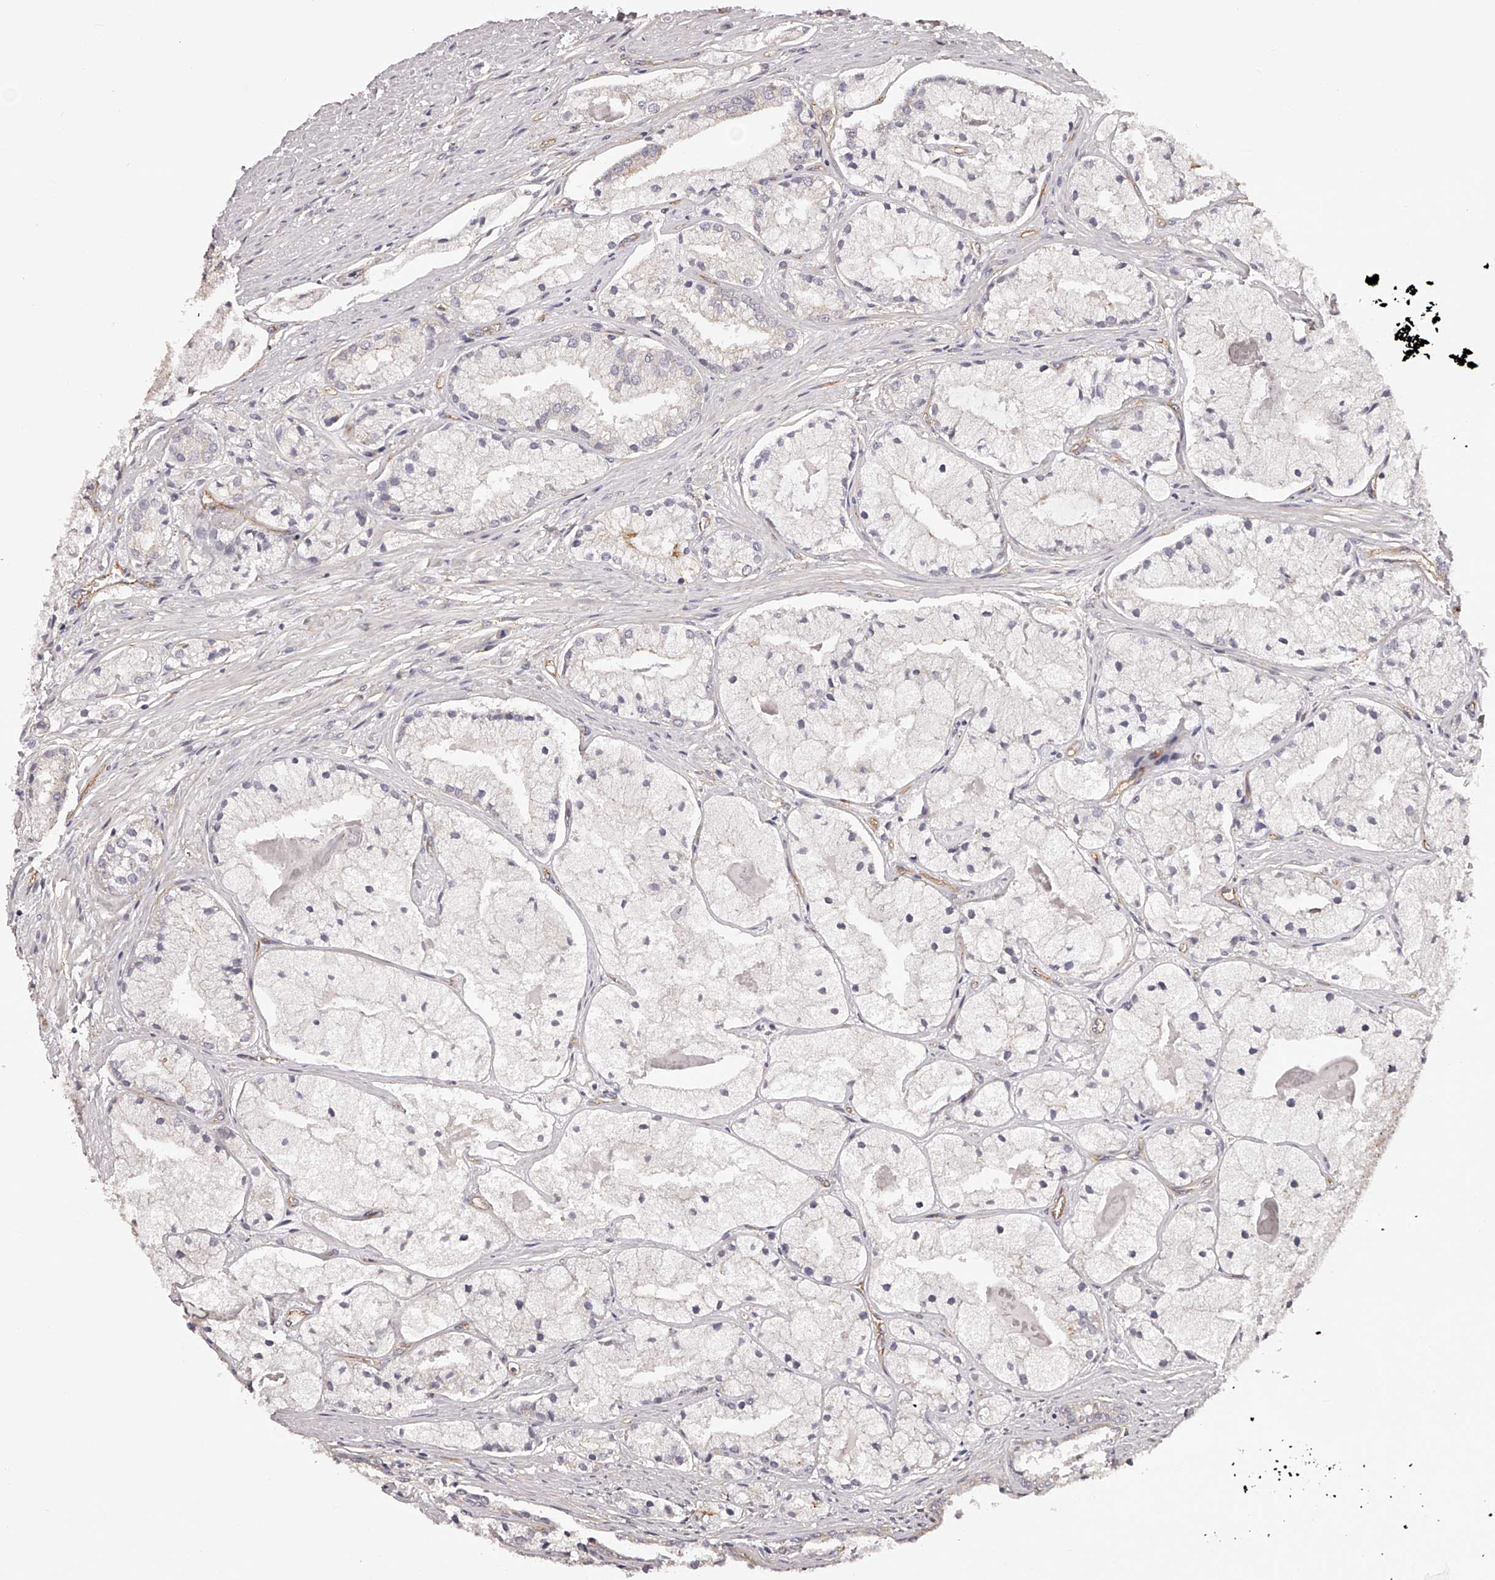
{"staining": {"intensity": "negative", "quantity": "none", "location": "none"}, "tissue": "prostate cancer", "cell_type": "Tumor cells", "image_type": "cancer", "snomed": [{"axis": "morphology", "description": "Adenocarcinoma, High grade"}, {"axis": "topography", "description": "Prostate"}], "caption": "Immunohistochemical staining of adenocarcinoma (high-grade) (prostate) reveals no significant staining in tumor cells.", "gene": "LTV1", "patient": {"sex": "male", "age": 50}}